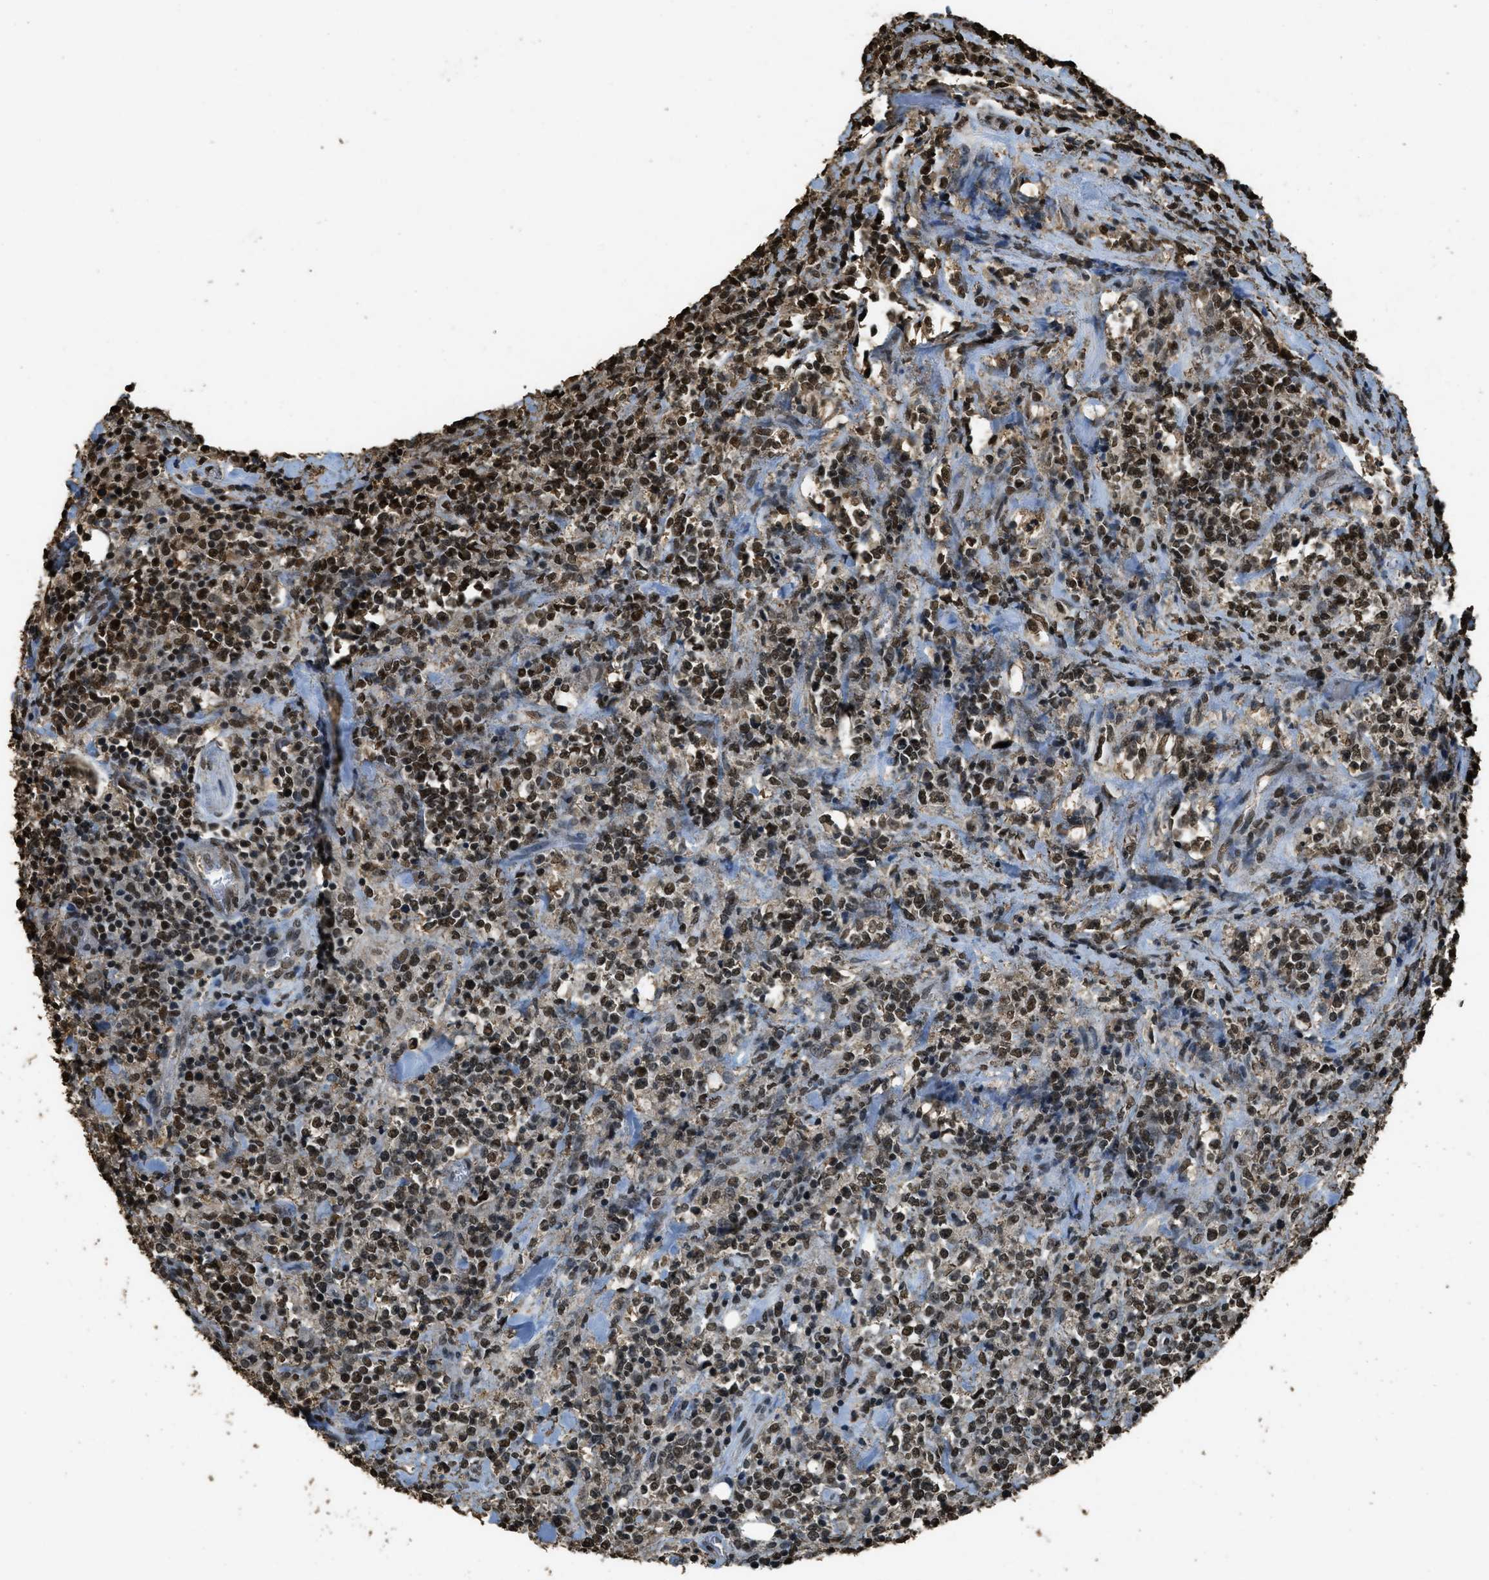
{"staining": {"intensity": "strong", "quantity": "25%-75%", "location": "nuclear"}, "tissue": "lymphoma", "cell_type": "Tumor cells", "image_type": "cancer", "snomed": [{"axis": "morphology", "description": "Malignant lymphoma, non-Hodgkin's type, High grade"}, {"axis": "topography", "description": "Soft tissue"}], "caption": "Immunohistochemical staining of lymphoma exhibits strong nuclear protein positivity in about 25%-75% of tumor cells.", "gene": "MYB", "patient": {"sex": "male", "age": 18}}